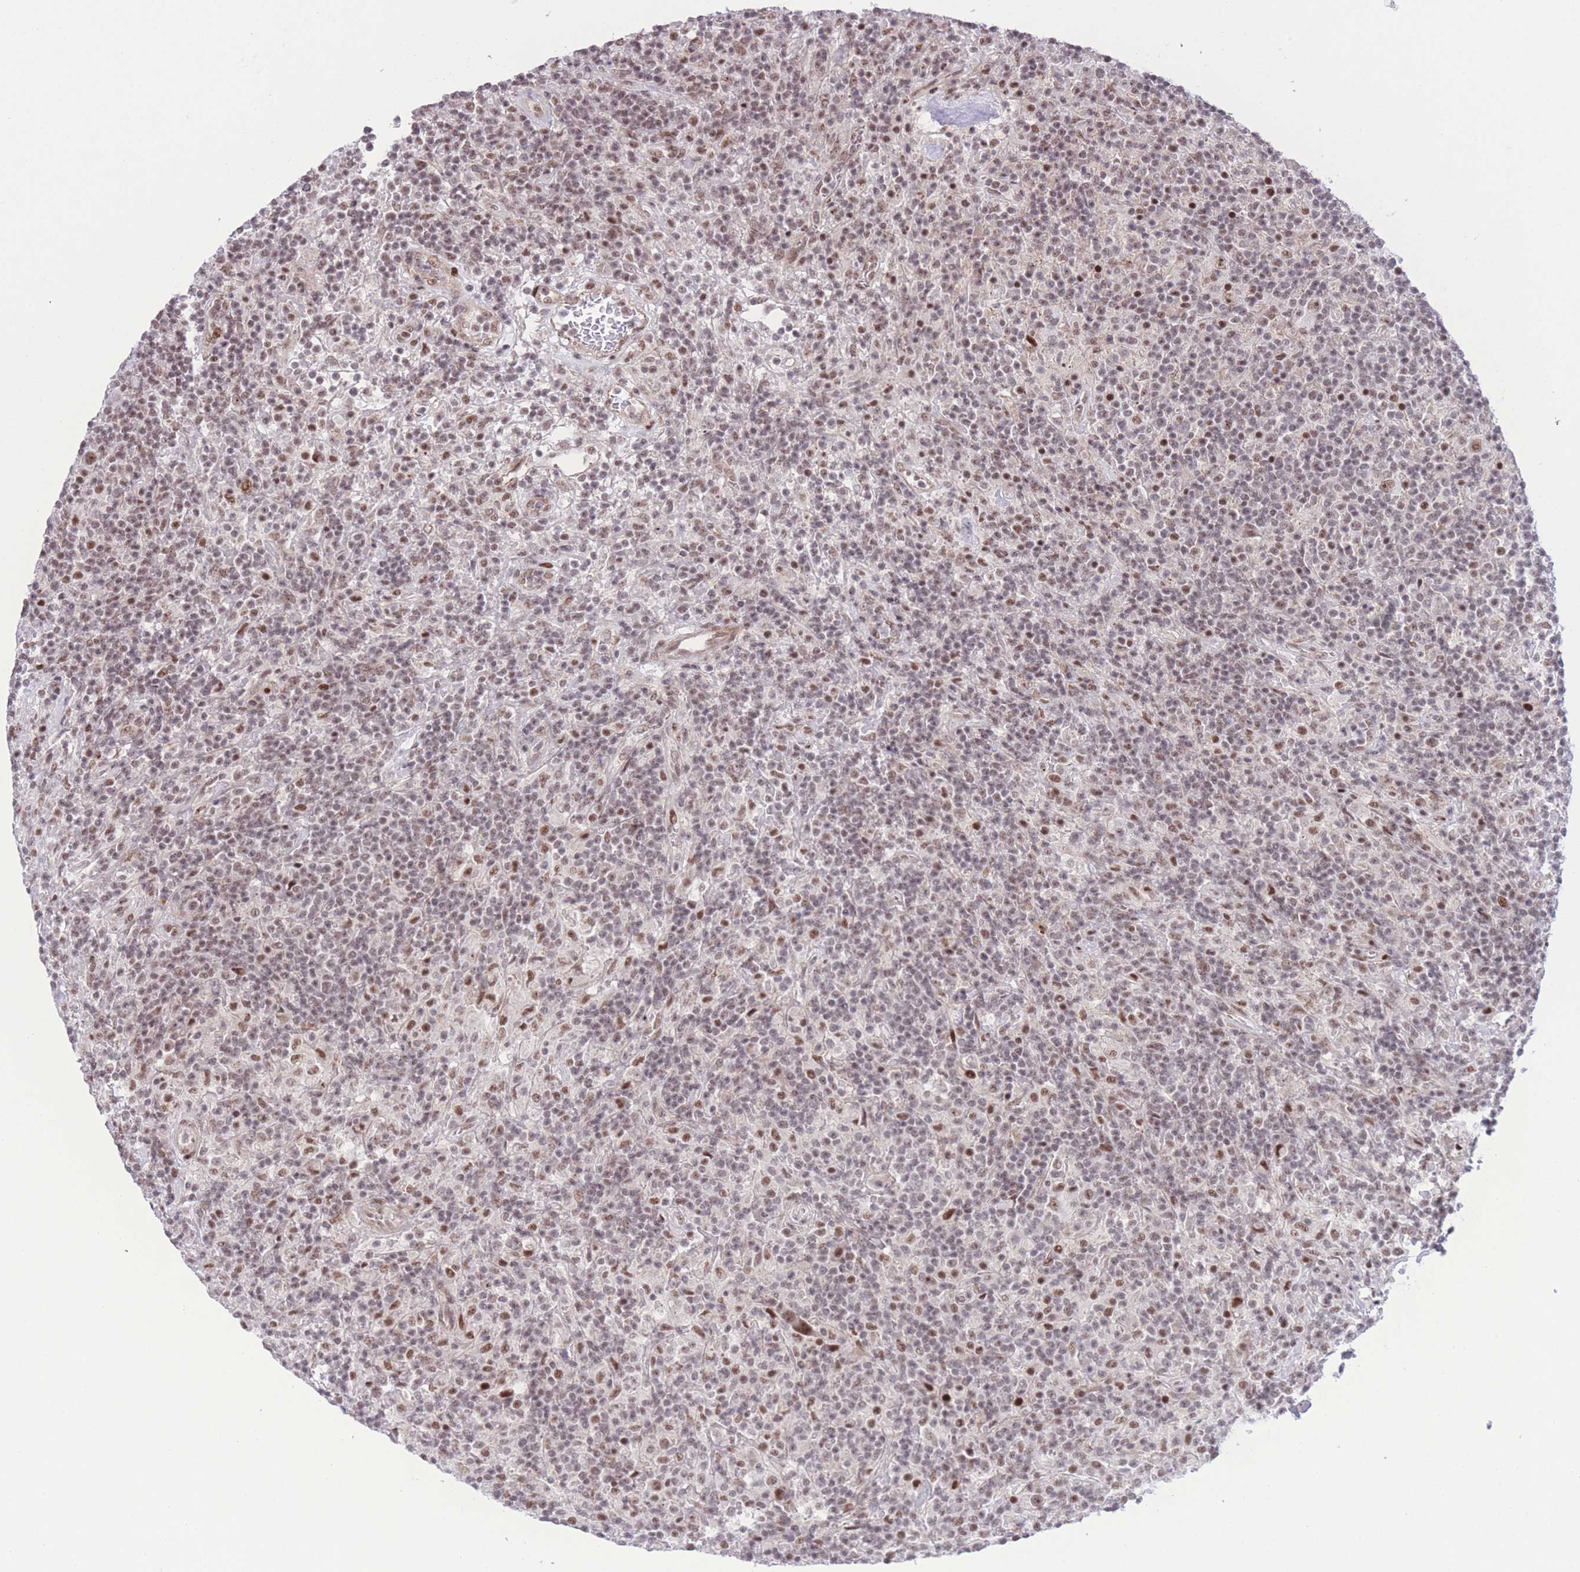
{"staining": {"intensity": "moderate", "quantity": ">75%", "location": "nuclear"}, "tissue": "lymphoma", "cell_type": "Tumor cells", "image_type": "cancer", "snomed": [{"axis": "morphology", "description": "Hodgkin's disease, NOS"}, {"axis": "topography", "description": "Lymph node"}], "caption": "IHC (DAB) staining of lymphoma demonstrates moderate nuclear protein staining in about >75% of tumor cells.", "gene": "PCIF1", "patient": {"sex": "male", "age": 70}}